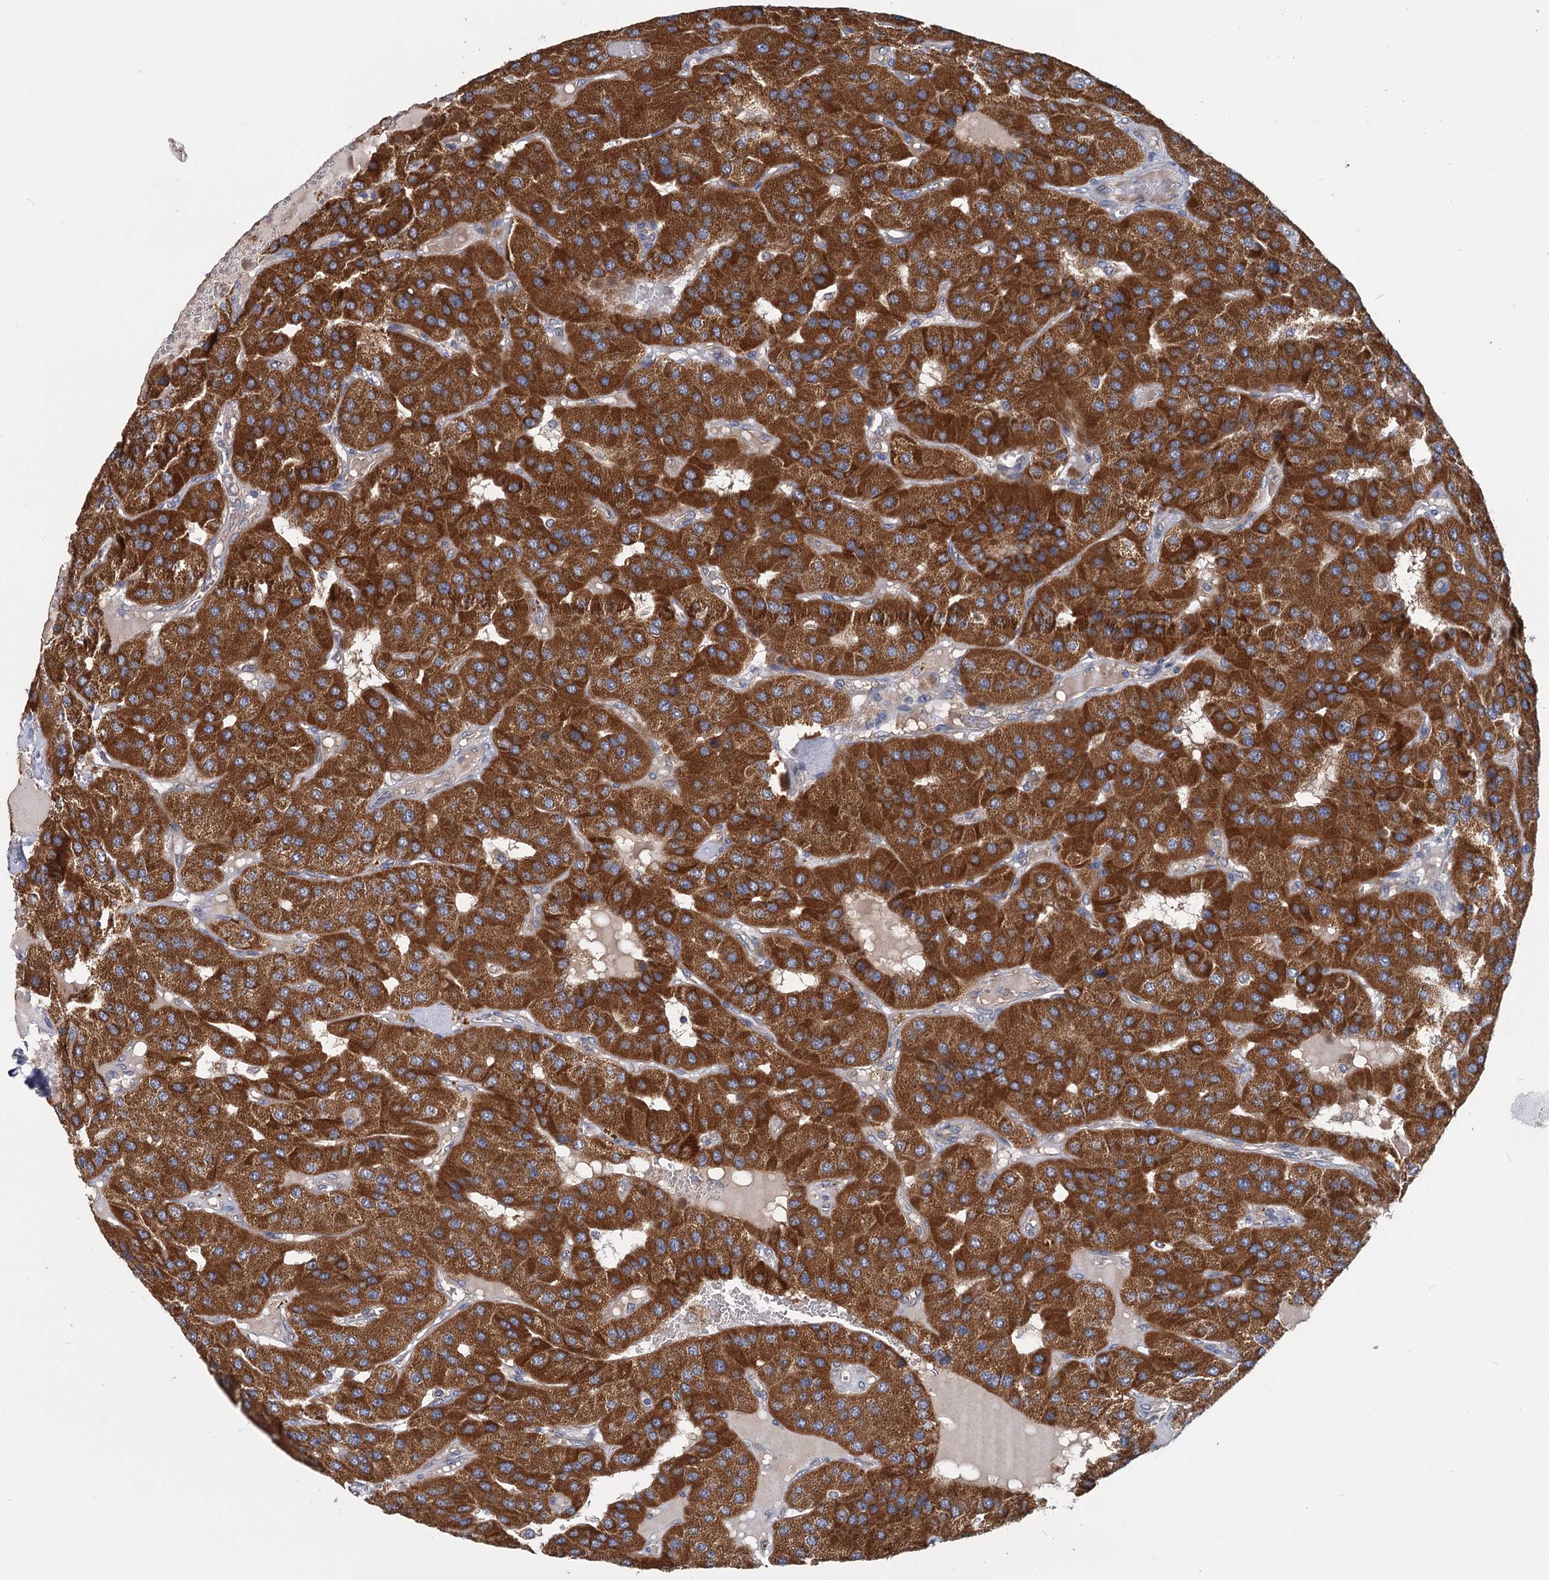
{"staining": {"intensity": "strong", "quantity": ">75%", "location": "cytoplasmic/membranous"}, "tissue": "parathyroid gland", "cell_type": "Glandular cells", "image_type": "normal", "snomed": [{"axis": "morphology", "description": "Normal tissue, NOS"}, {"axis": "morphology", "description": "Adenoma, NOS"}, {"axis": "topography", "description": "Parathyroid gland"}], "caption": "The histopathology image exhibits immunohistochemical staining of unremarkable parathyroid gland. There is strong cytoplasmic/membranous positivity is seen in approximately >75% of glandular cells.", "gene": "DYNC2H1", "patient": {"sex": "female", "age": 86}}